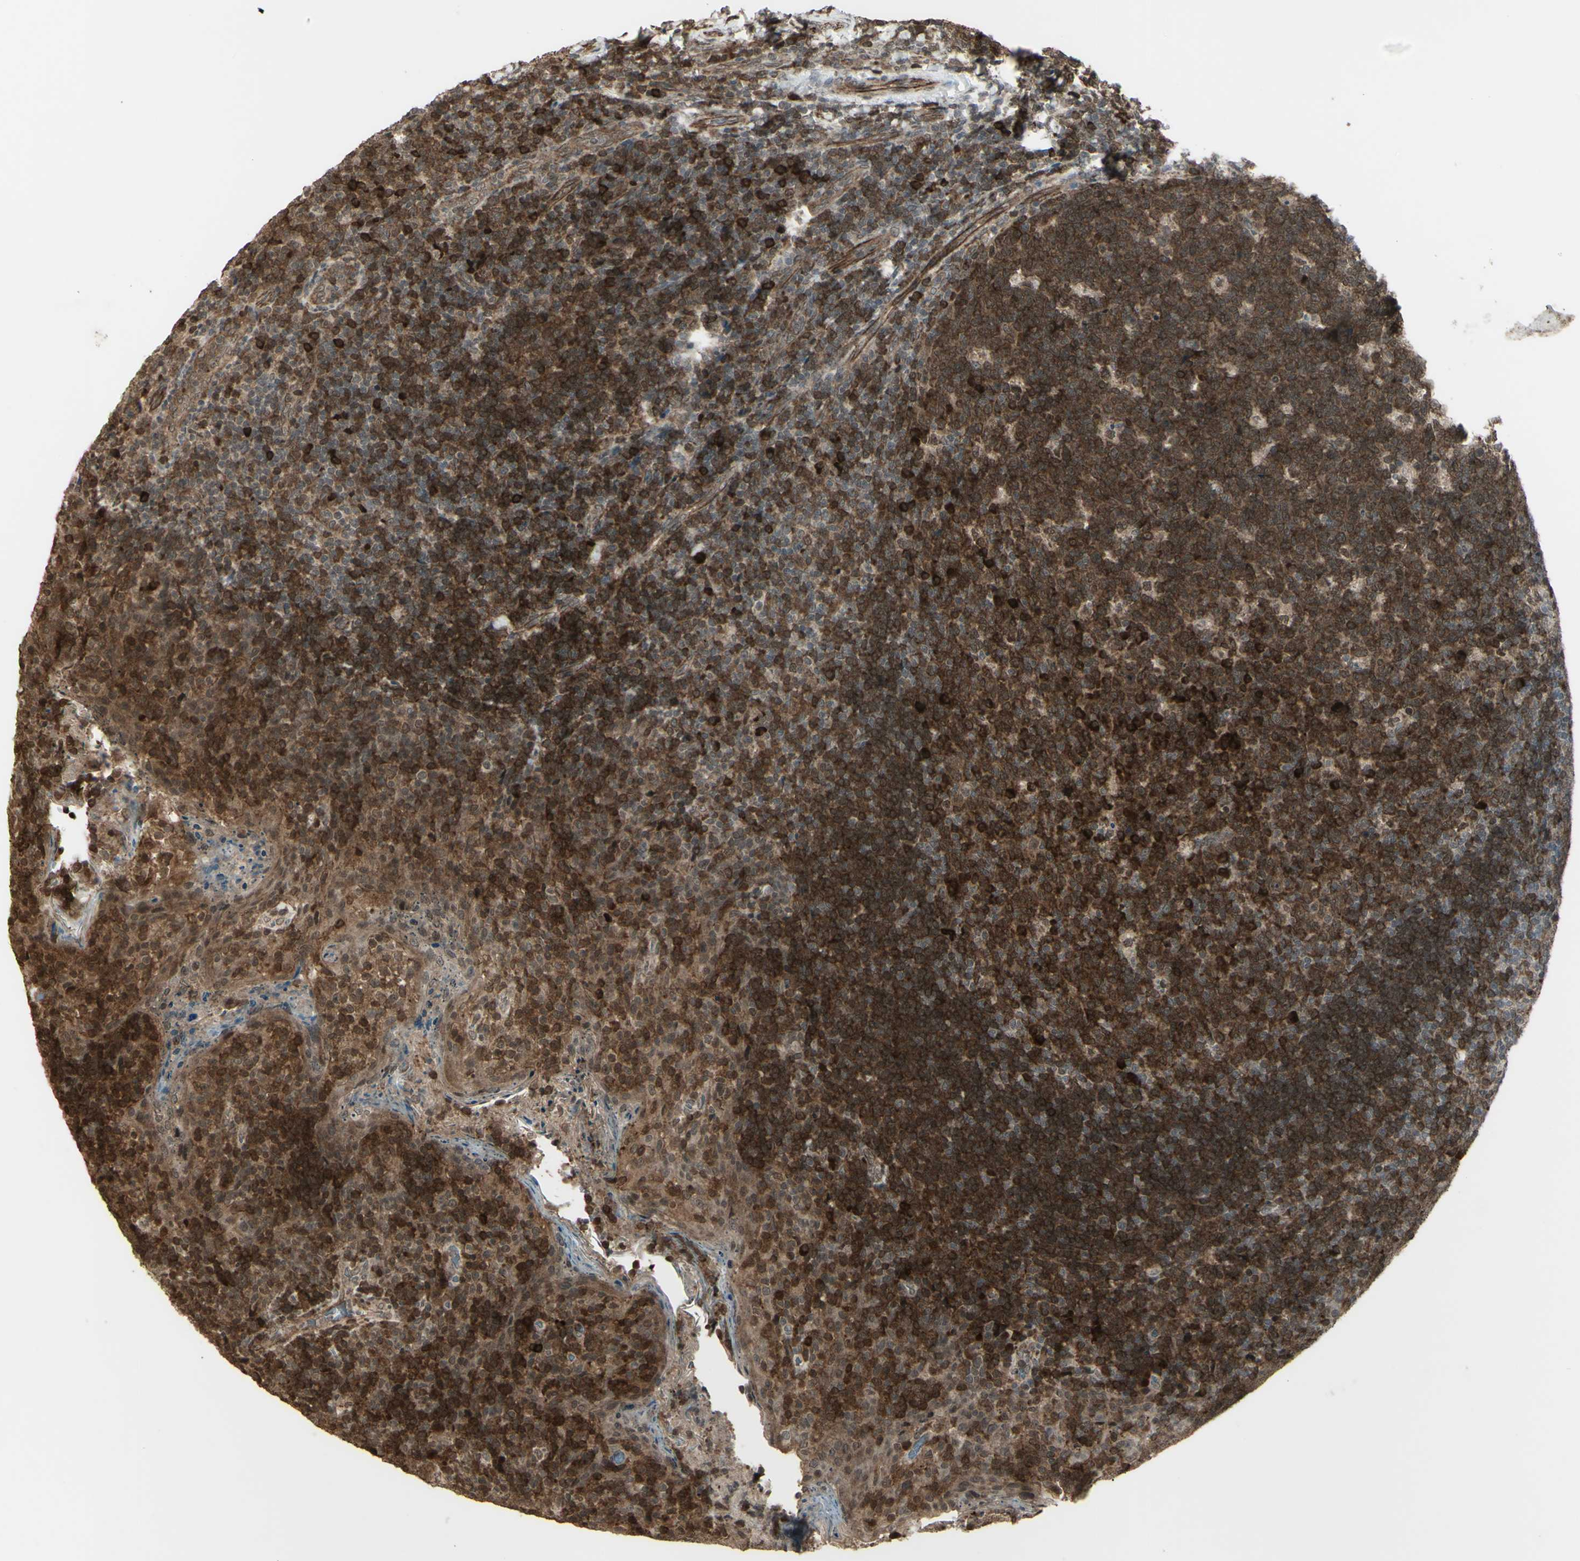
{"staining": {"intensity": "strong", "quantity": ">75%", "location": "cytoplasmic/membranous"}, "tissue": "tonsil", "cell_type": "Germinal center cells", "image_type": "normal", "snomed": [{"axis": "morphology", "description": "Normal tissue, NOS"}, {"axis": "topography", "description": "Tonsil"}], "caption": "Immunohistochemical staining of normal tonsil exhibits >75% levels of strong cytoplasmic/membranous protein positivity in about >75% of germinal center cells.", "gene": "BLNK", "patient": {"sex": "male", "age": 17}}